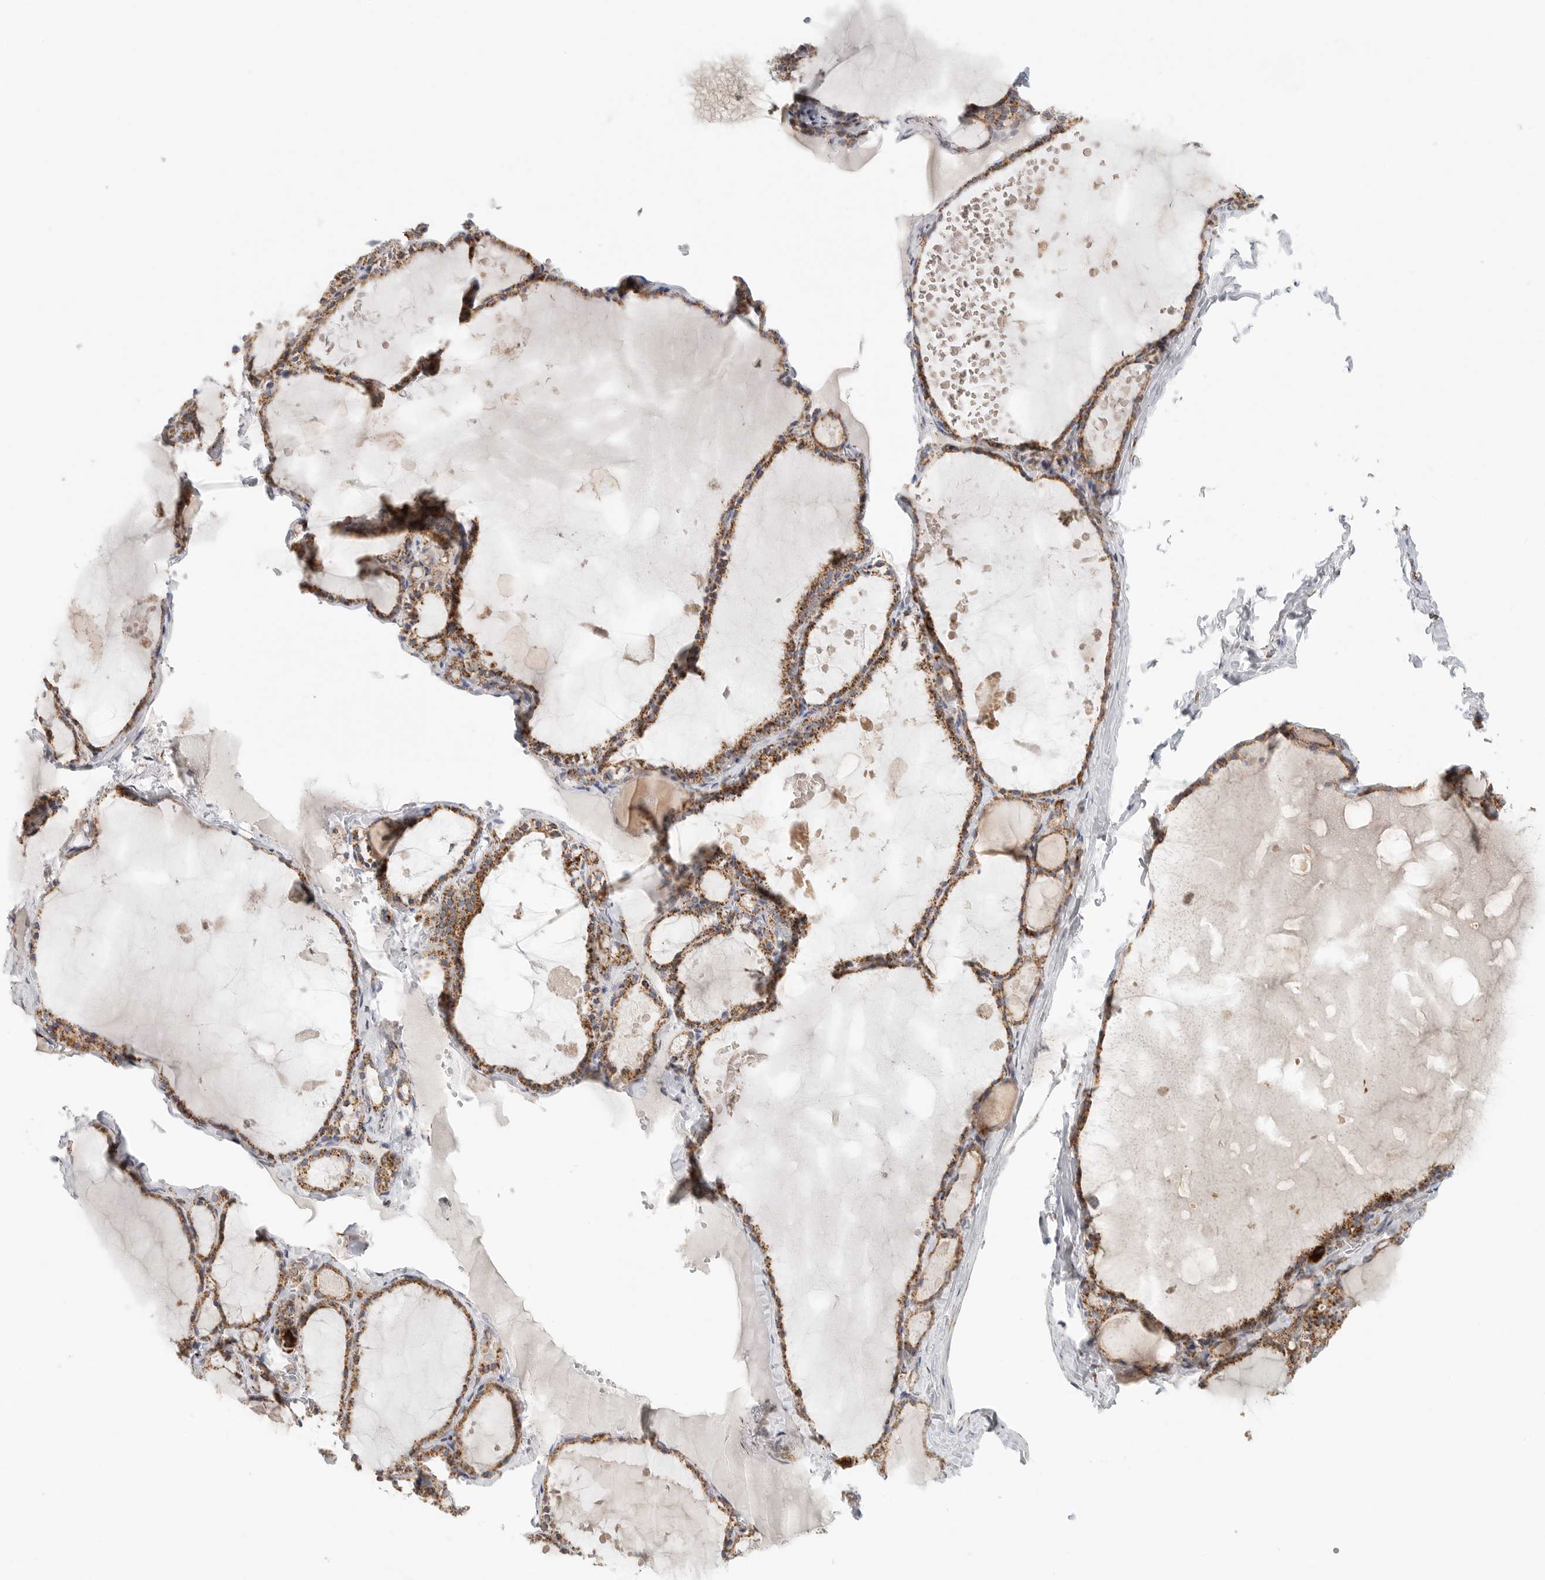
{"staining": {"intensity": "moderate", "quantity": "25%-75%", "location": "cytoplasmic/membranous"}, "tissue": "thyroid gland", "cell_type": "Glandular cells", "image_type": "normal", "snomed": [{"axis": "morphology", "description": "Normal tissue, NOS"}, {"axis": "topography", "description": "Thyroid gland"}], "caption": "A photomicrograph showing moderate cytoplasmic/membranous positivity in about 25%-75% of glandular cells in normal thyroid gland, as visualized by brown immunohistochemical staining.", "gene": "SLC25A26", "patient": {"sex": "male", "age": 56}}